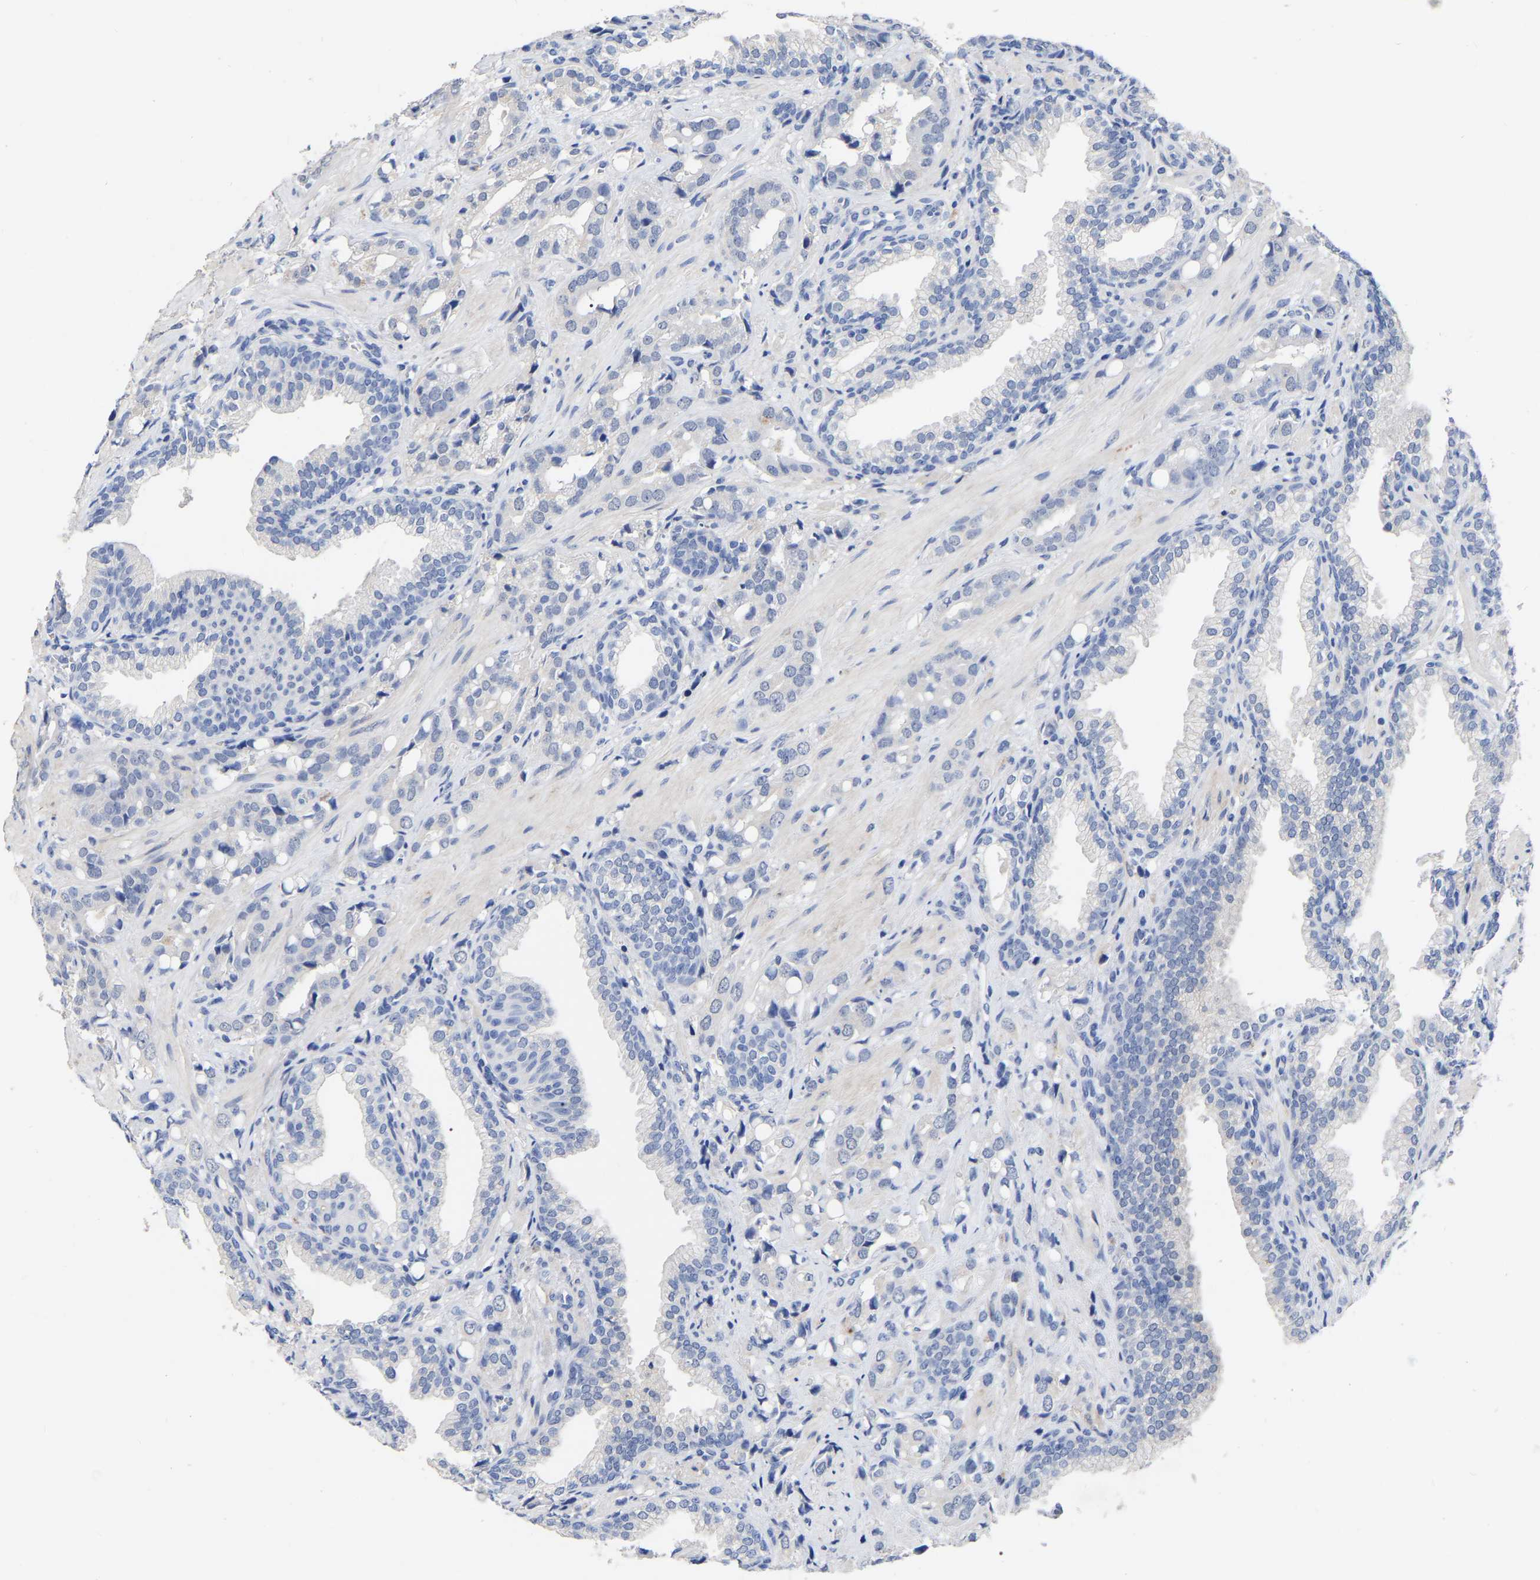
{"staining": {"intensity": "negative", "quantity": "none", "location": "none"}, "tissue": "prostate cancer", "cell_type": "Tumor cells", "image_type": "cancer", "snomed": [{"axis": "morphology", "description": "Adenocarcinoma, High grade"}, {"axis": "topography", "description": "Prostate"}], "caption": "Prostate cancer was stained to show a protein in brown. There is no significant positivity in tumor cells.", "gene": "ANXA13", "patient": {"sex": "male", "age": 52}}